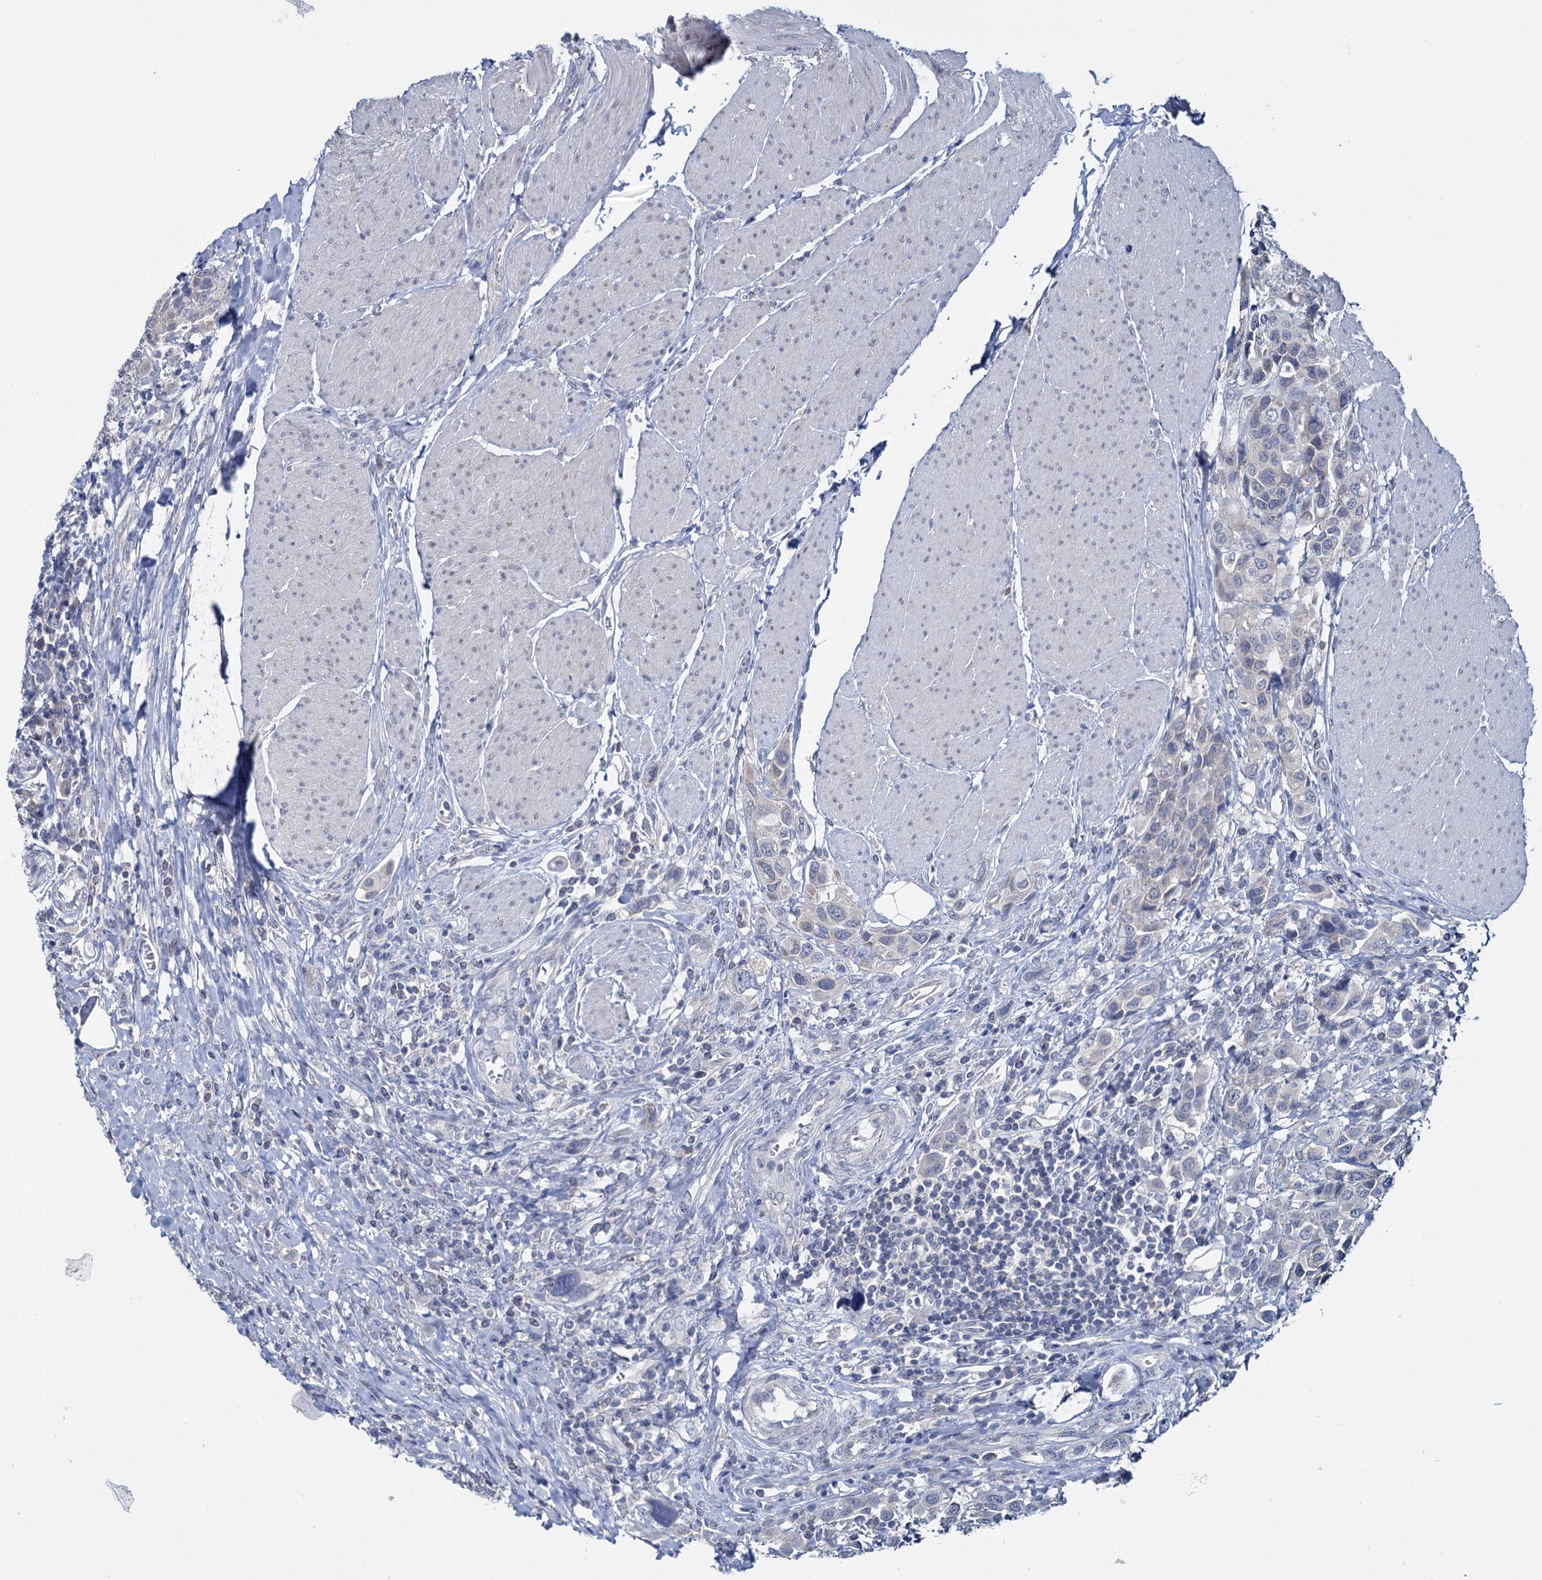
{"staining": {"intensity": "negative", "quantity": "none", "location": "none"}, "tissue": "urothelial cancer", "cell_type": "Tumor cells", "image_type": "cancer", "snomed": [{"axis": "morphology", "description": "Urothelial carcinoma, High grade"}, {"axis": "topography", "description": "Urinary bladder"}], "caption": "The immunohistochemistry image has no significant positivity in tumor cells of urothelial cancer tissue.", "gene": "GSTM2", "patient": {"sex": "male", "age": 50}}